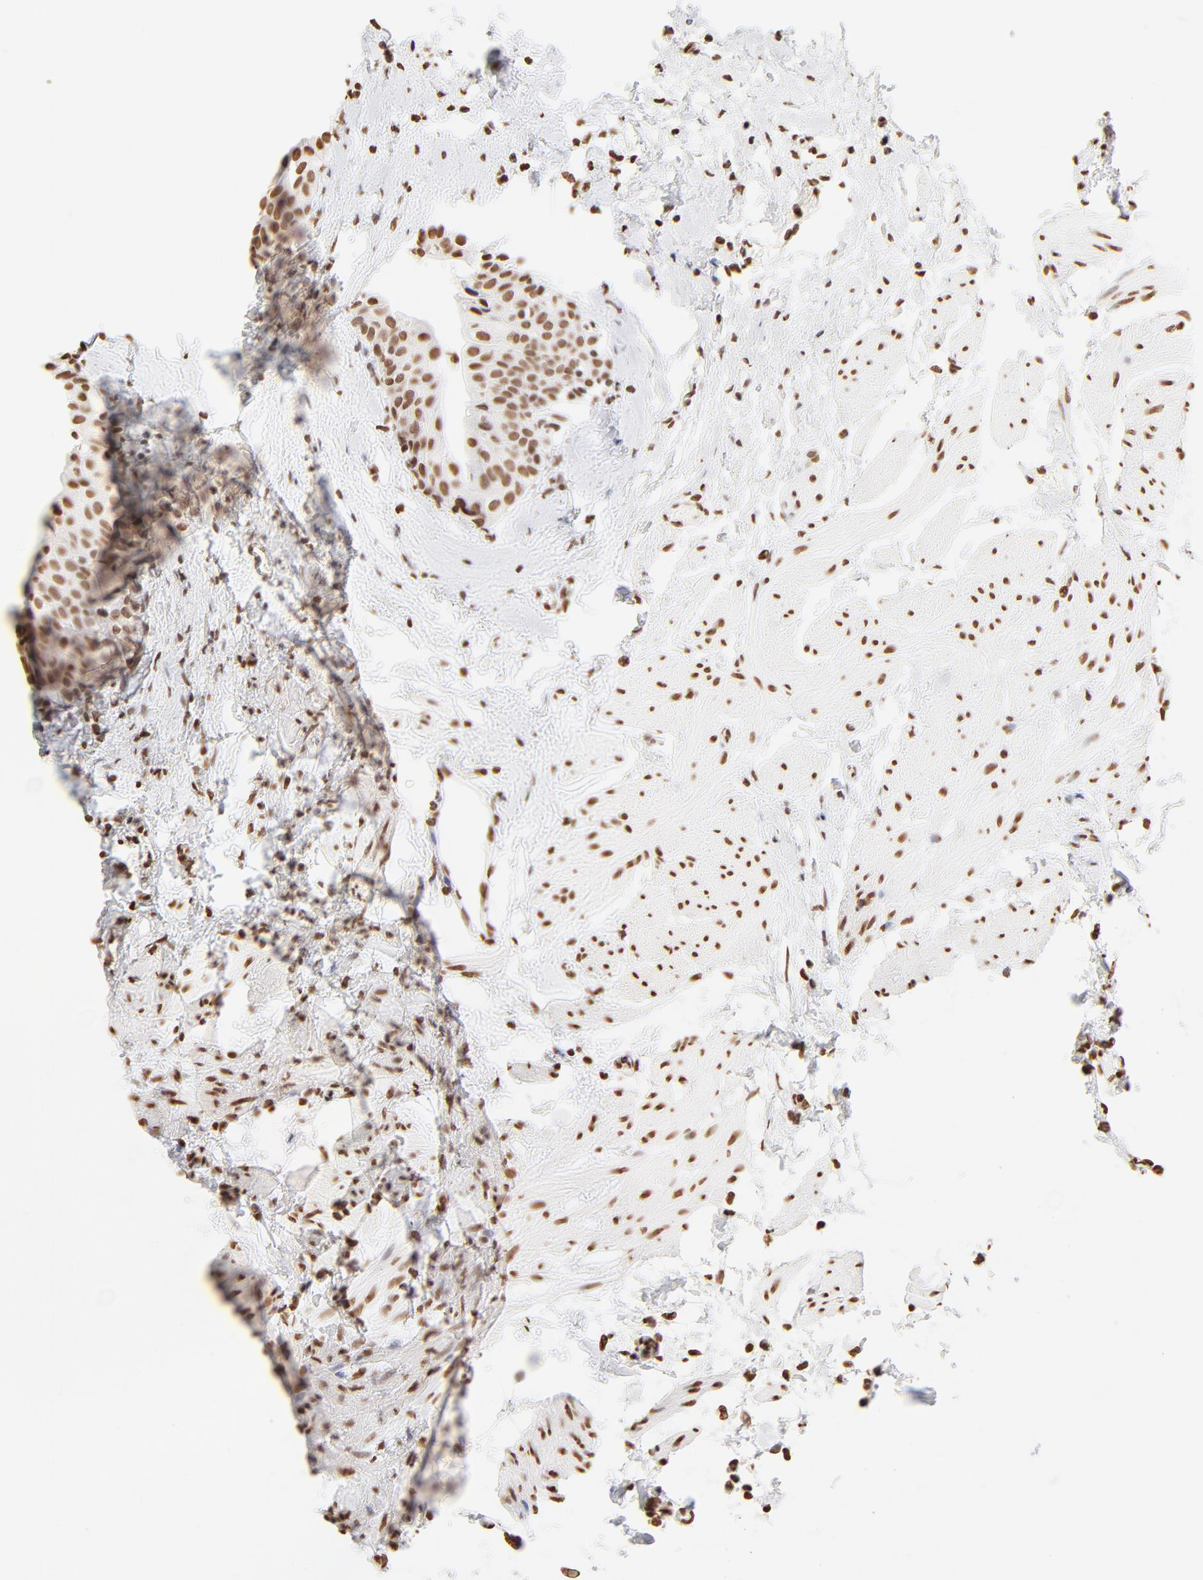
{"staining": {"intensity": "moderate", "quantity": ">75%", "location": "nuclear"}, "tissue": "urinary bladder", "cell_type": "Urothelial cells", "image_type": "normal", "snomed": [{"axis": "morphology", "description": "Normal tissue, NOS"}, {"axis": "topography", "description": "Urinary bladder"}], "caption": "Protein analysis of normal urinary bladder displays moderate nuclear expression in approximately >75% of urothelial cells.", "gene": "ZNF540", "patient": {"sex": "male", "age": 59}}